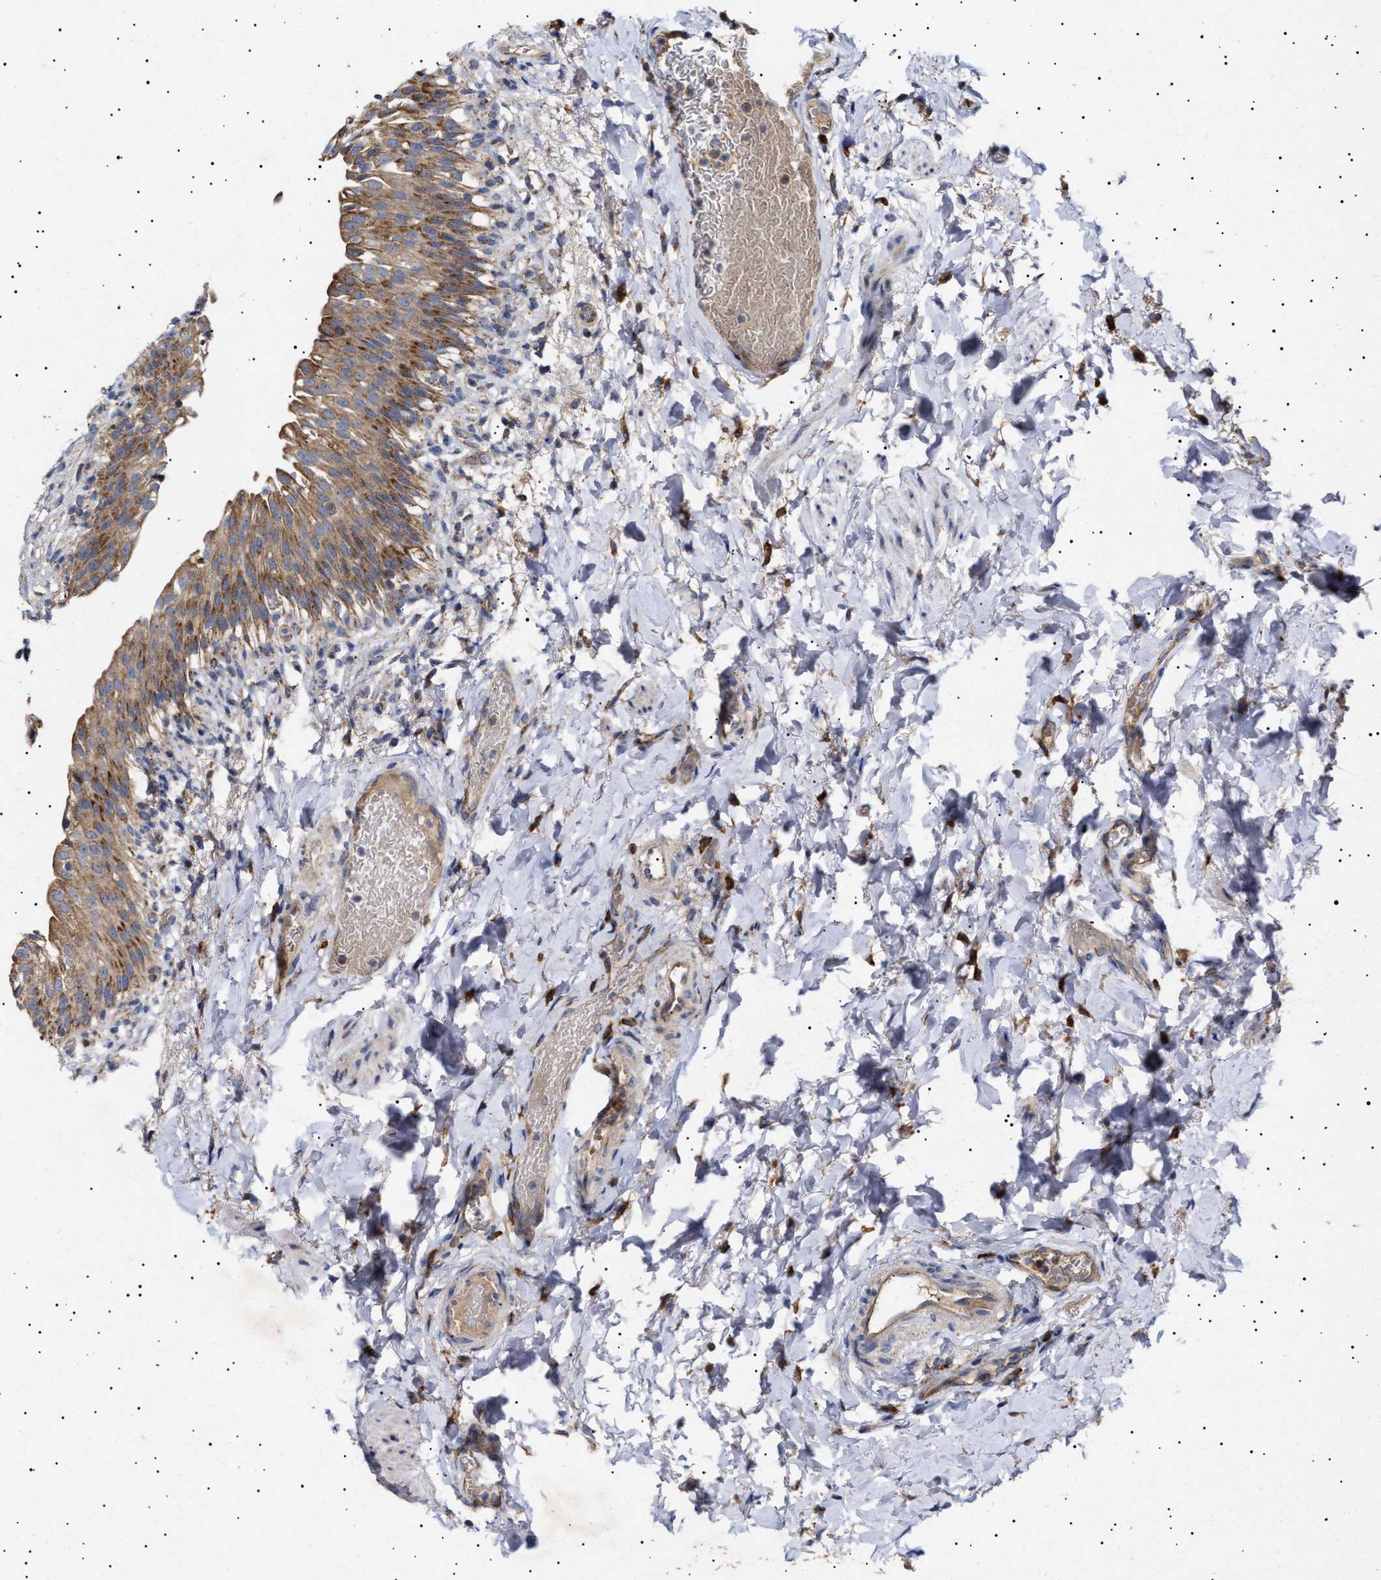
{"staining": {"intensity": "strong", "quantity": ">75%", "location": "cytoplasmic/membranous"}, "tissue": "urinary bladder", "cell_type": "Urothelial cells", "image_type": "normal", "snomed": [{"axis": "morphology", "description": "Normal tissue, NOS"}, {"axis": "topography", "description": "Urinary bladder"}], "caption": "Immunohistochemical staining of unremarkable human urinary bladder shows strong cytoplasmic/membranous protein expression in approximately >75% of urothelial cells. (DAB (3,3'-diaminobenzidine) = brown stain, brightfield microscopy at high magnification).", "gene": "MRPL10", "patient": {"sex": "female", "age": 60}}